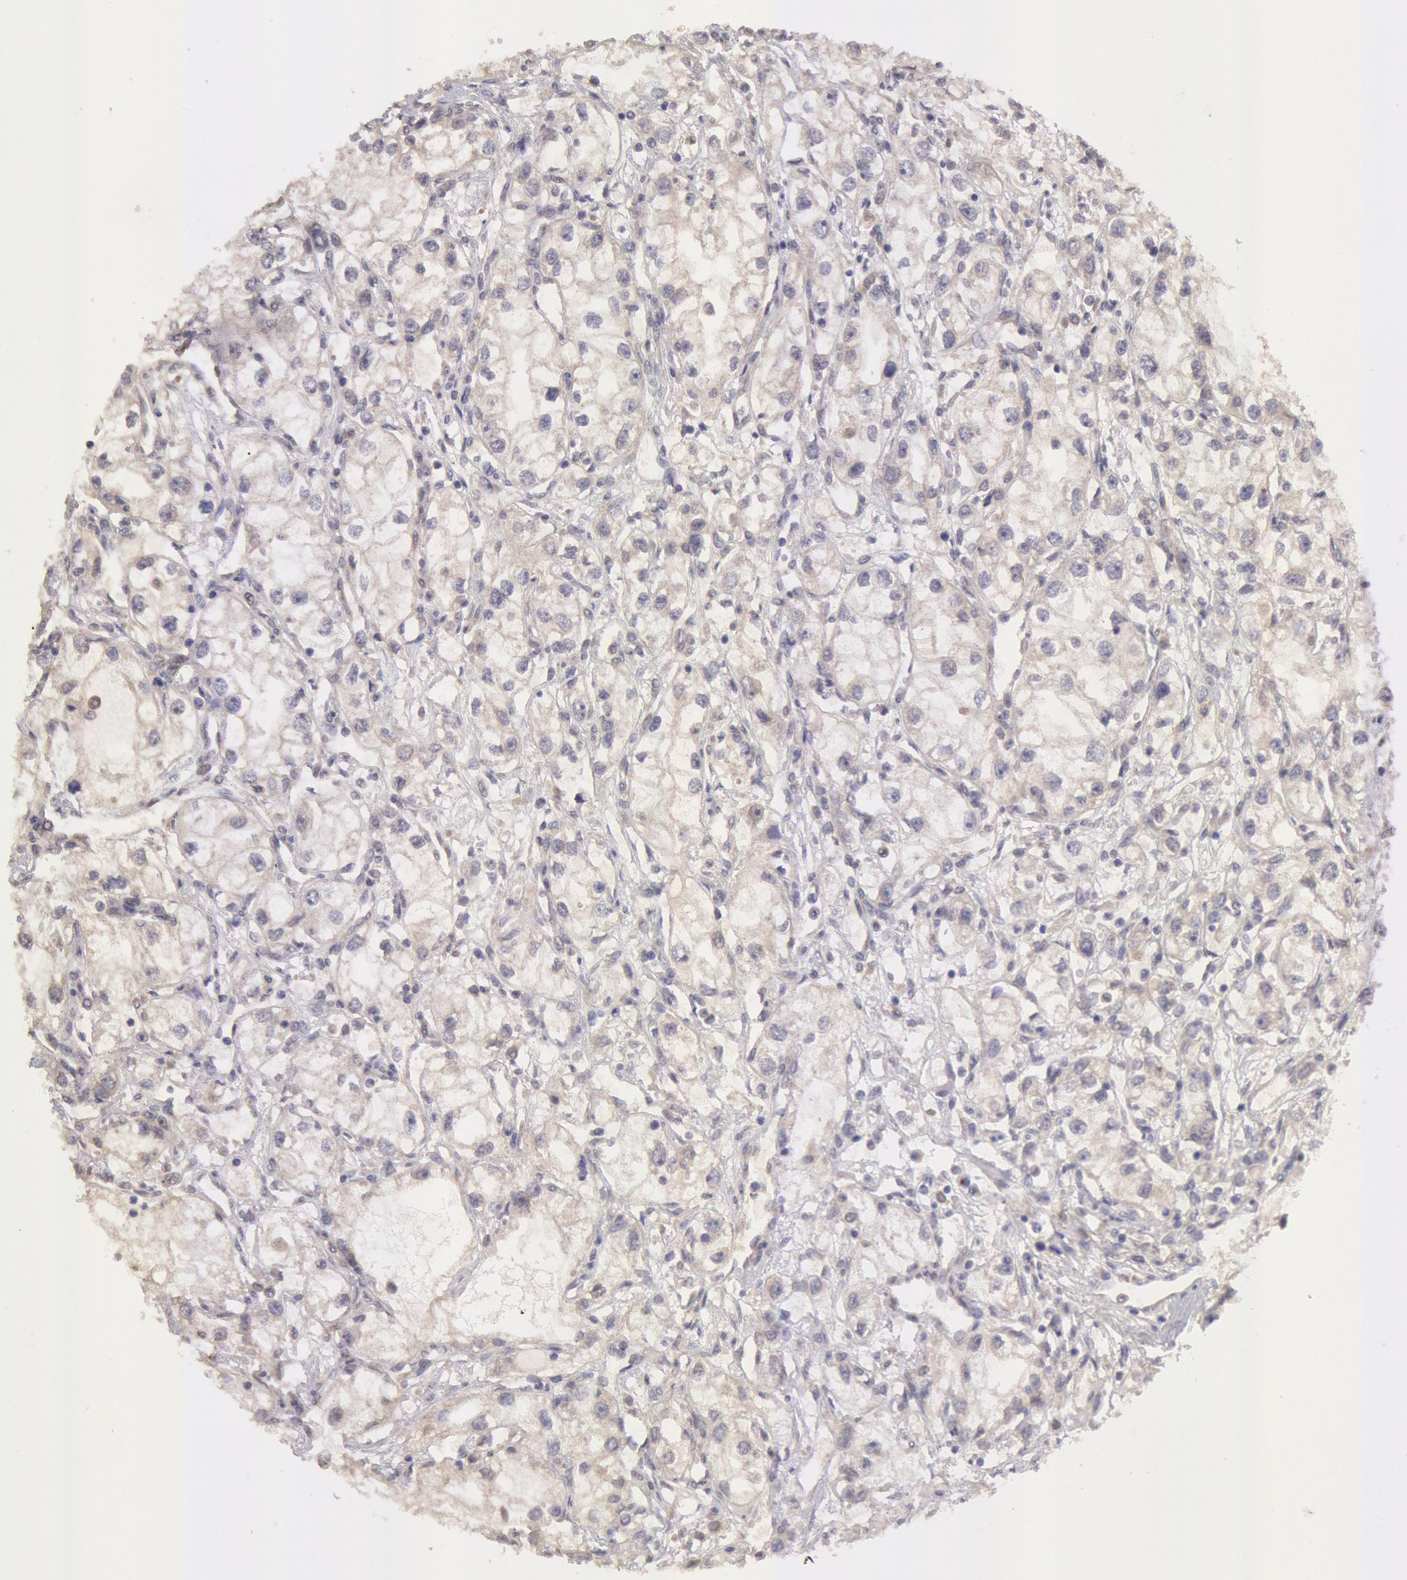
{"staining": {"intensity": "weak", "quantity": "25%-75%", "location": "cytoplasmic/membranous"}, "tissue": "renal cancer", "cell_type": "Tumor cells", "image_type": "cancer", "snomed": [{"axis": "morphology", "description": "Adenocarcinoma, NOS"}, {"axis": "topography", "description": "Kidney"}], "caption": "A brown stain labels weak cytoplasmic/membranous positivity of a protein in human renal cancer tumor cells.", "gene": "COMT", "patient": {"sex": "male", "age": 57}}